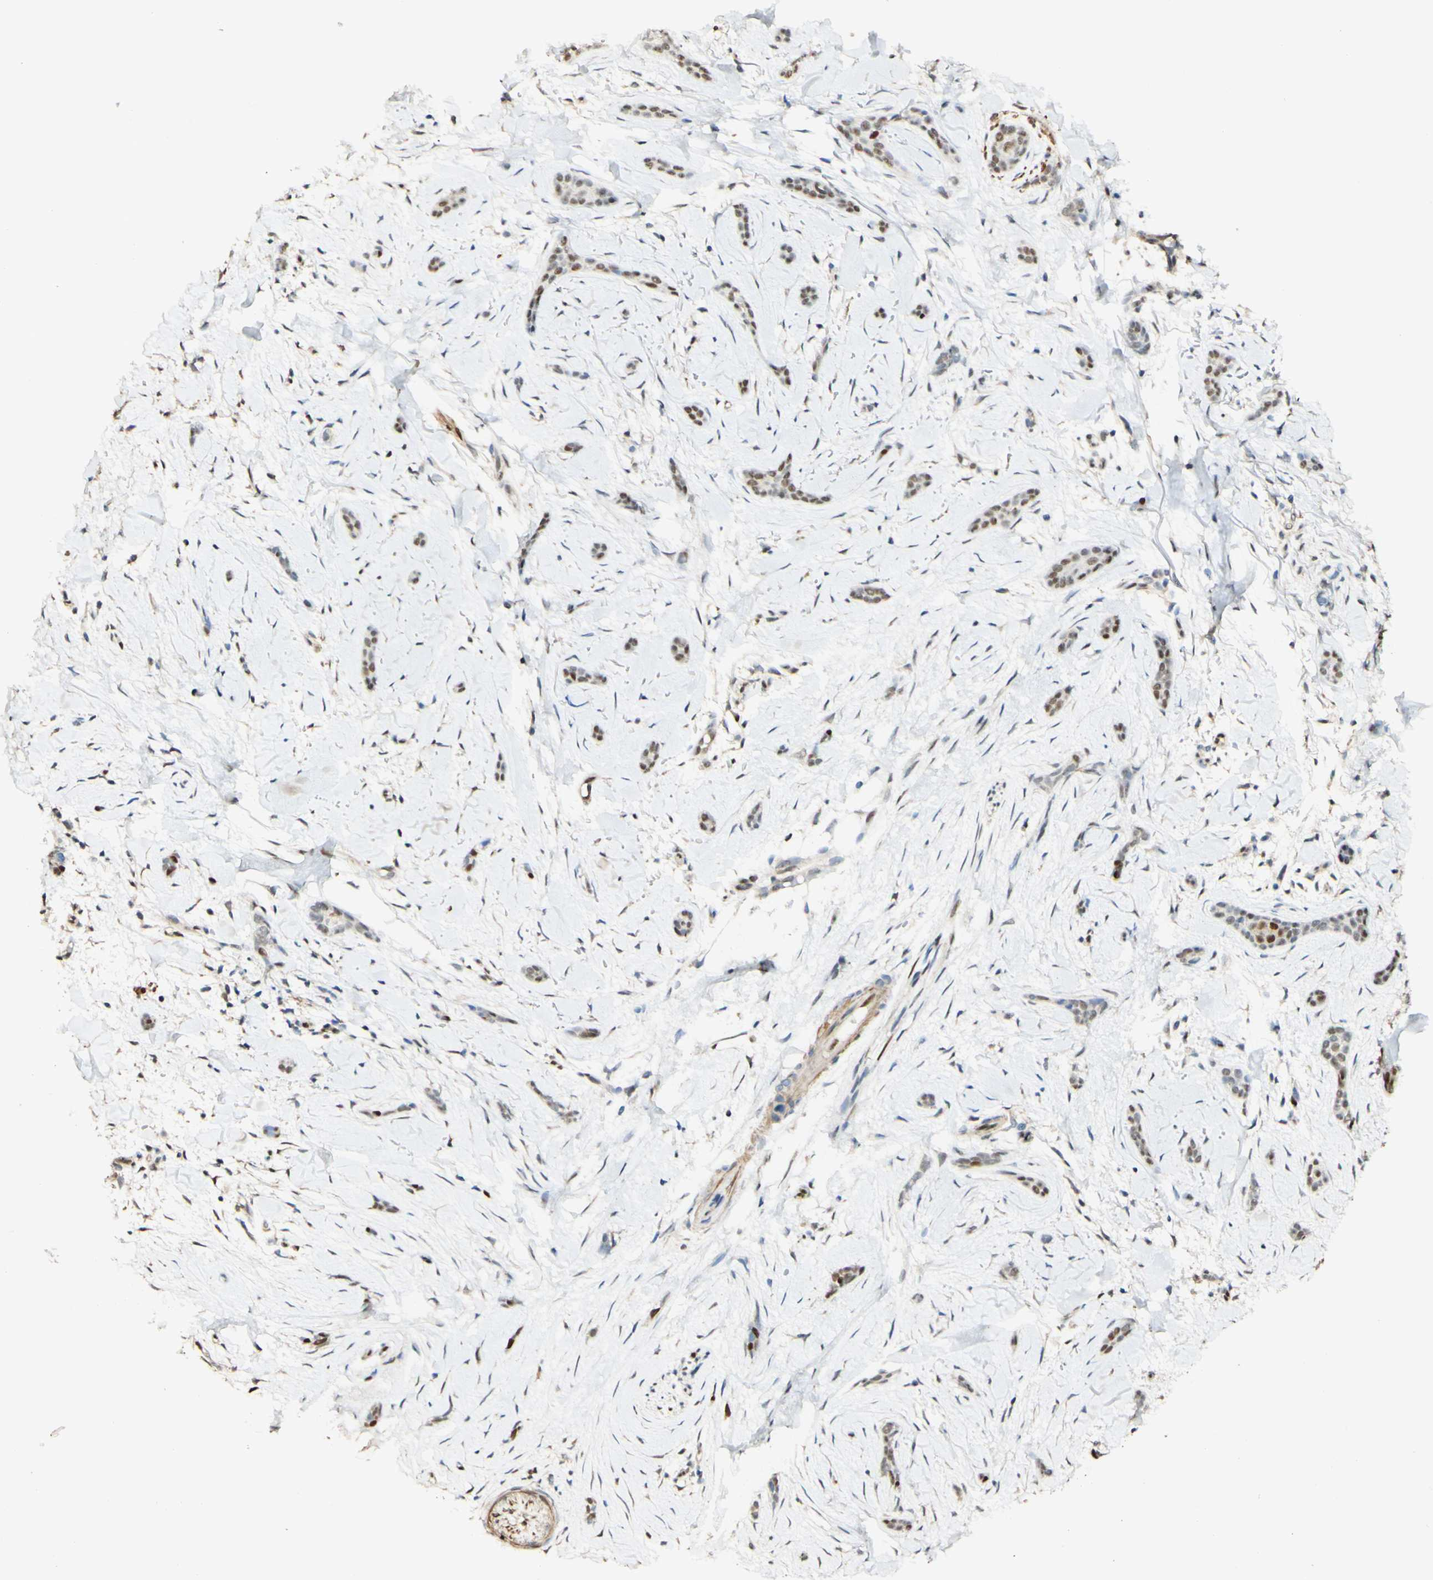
{"staining": {"intensity": "weak", "quantity": "25%-75%", "location": "nuclear"}, "tissue": "skin cancer", "cell_type": "Tumor cells", "image_type": "cancer", "snomed": [{"axis": "morphology", "description": "Basal cell carcinoma"}, {"axis": "morphology", "description": "Adnexal tumor, benign"}, {"axis": "topography", "description": "Skin"}], "caption": "Protein staining of skin cancer (benign adnexal tumor) tissue demonstrates weak nuclear positivity in about 25%-75% of tumor cells.", "gene": "MAP3K4", "patient": {"sex": "female", "age": 42}}